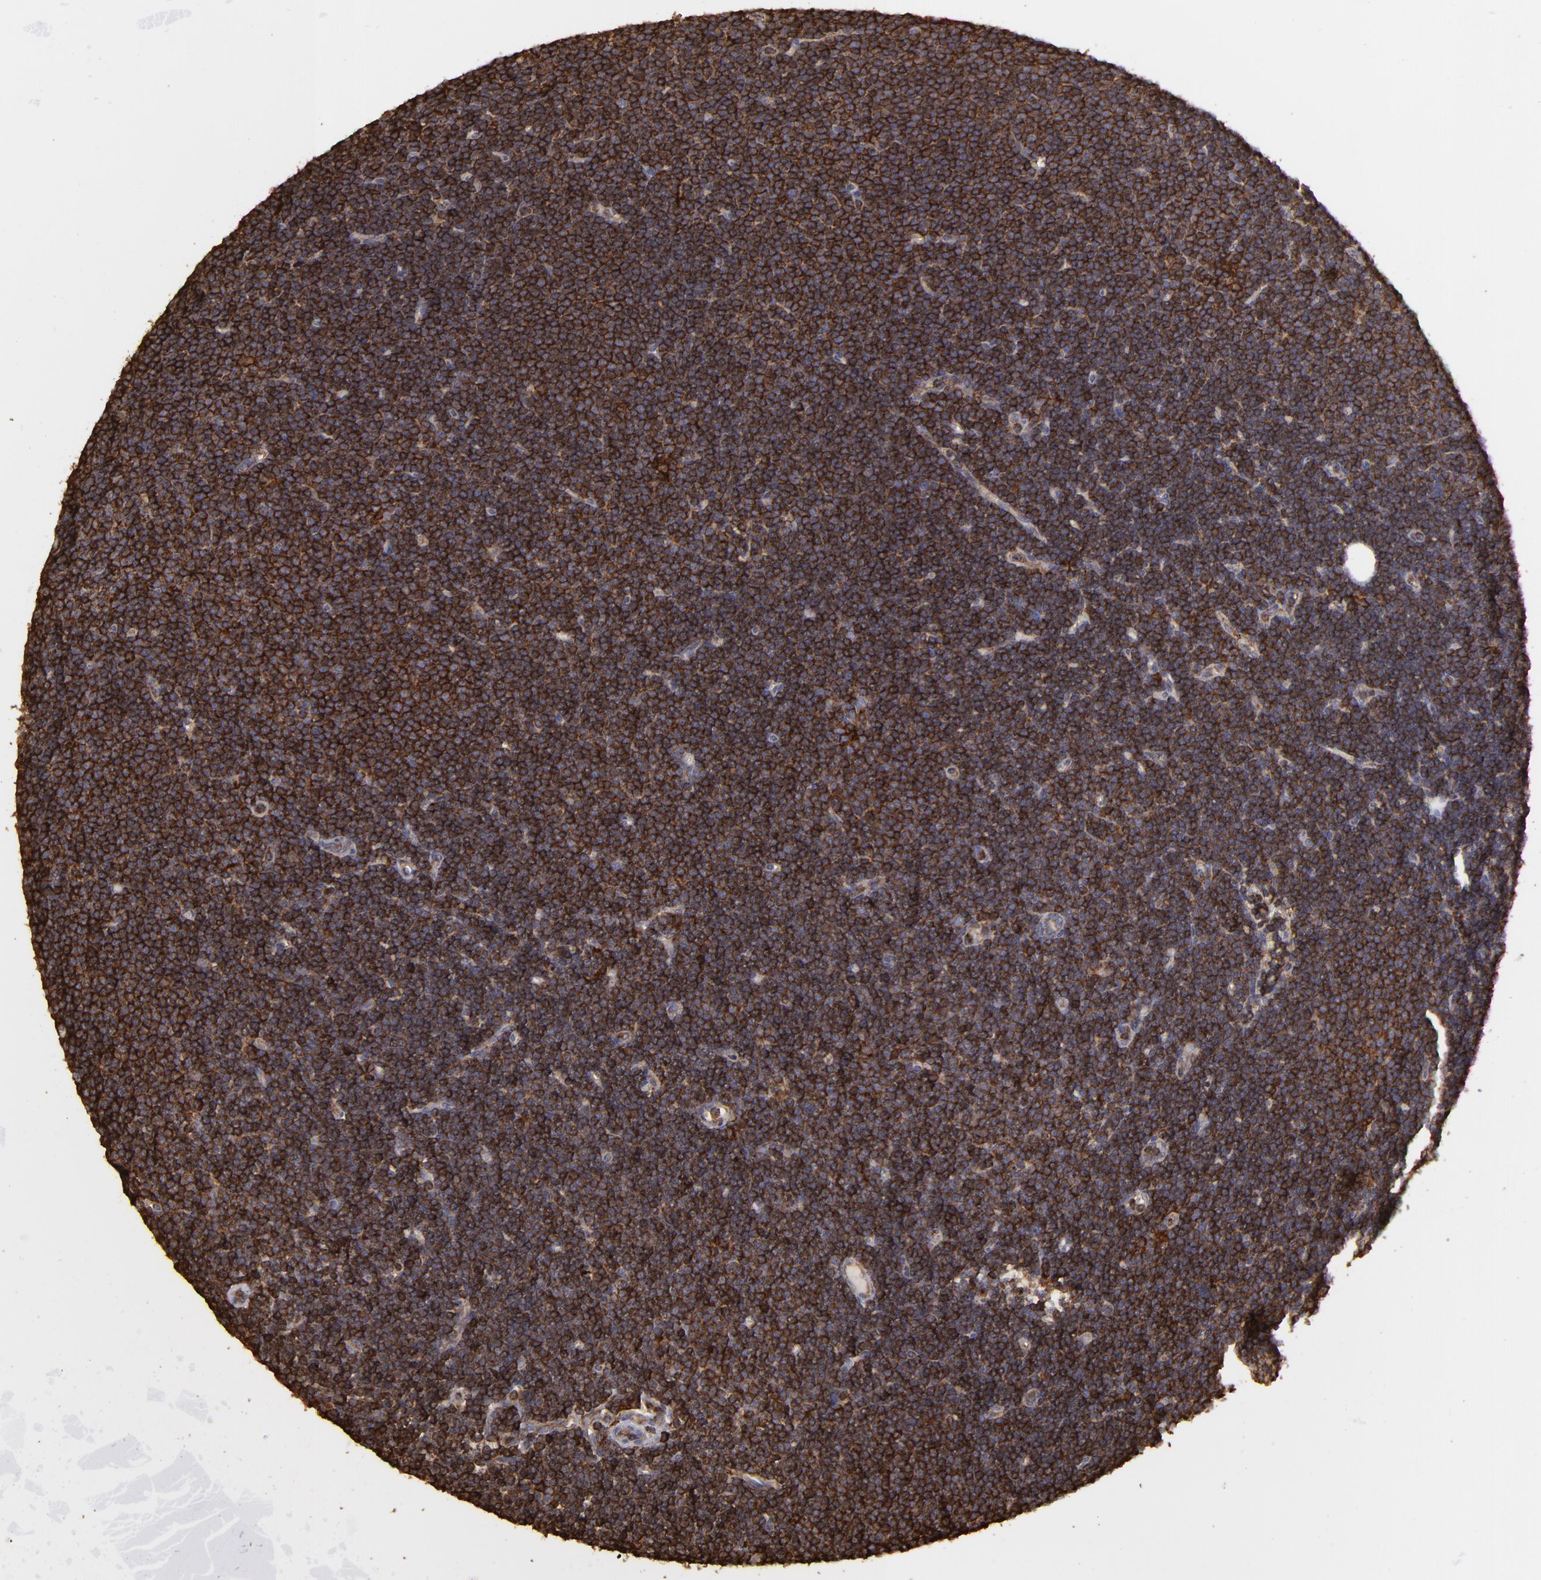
{"staining": {"intensity": "strong", "quantity": ">75%", "location": "cytoplasmic/membranous"}, "tissue": "lymphoma", "cell_type": "Tumor cells", "image_type": "cancer", "snomed": [{"axis": "morphology", "description": "Malignant lymphoma, non-Hodgkin's type, Low grade"}, {"axis": "topography", "description": "Lymph node"}], "caption": "Tumor cells show strong cytoplasmic/membranous staining in about >75% of cells in malignant lymphoma, non-Hodgkin's type (low-grade).", "gene": "ACTB", "patient": {"sex": "female", "age": 73}}